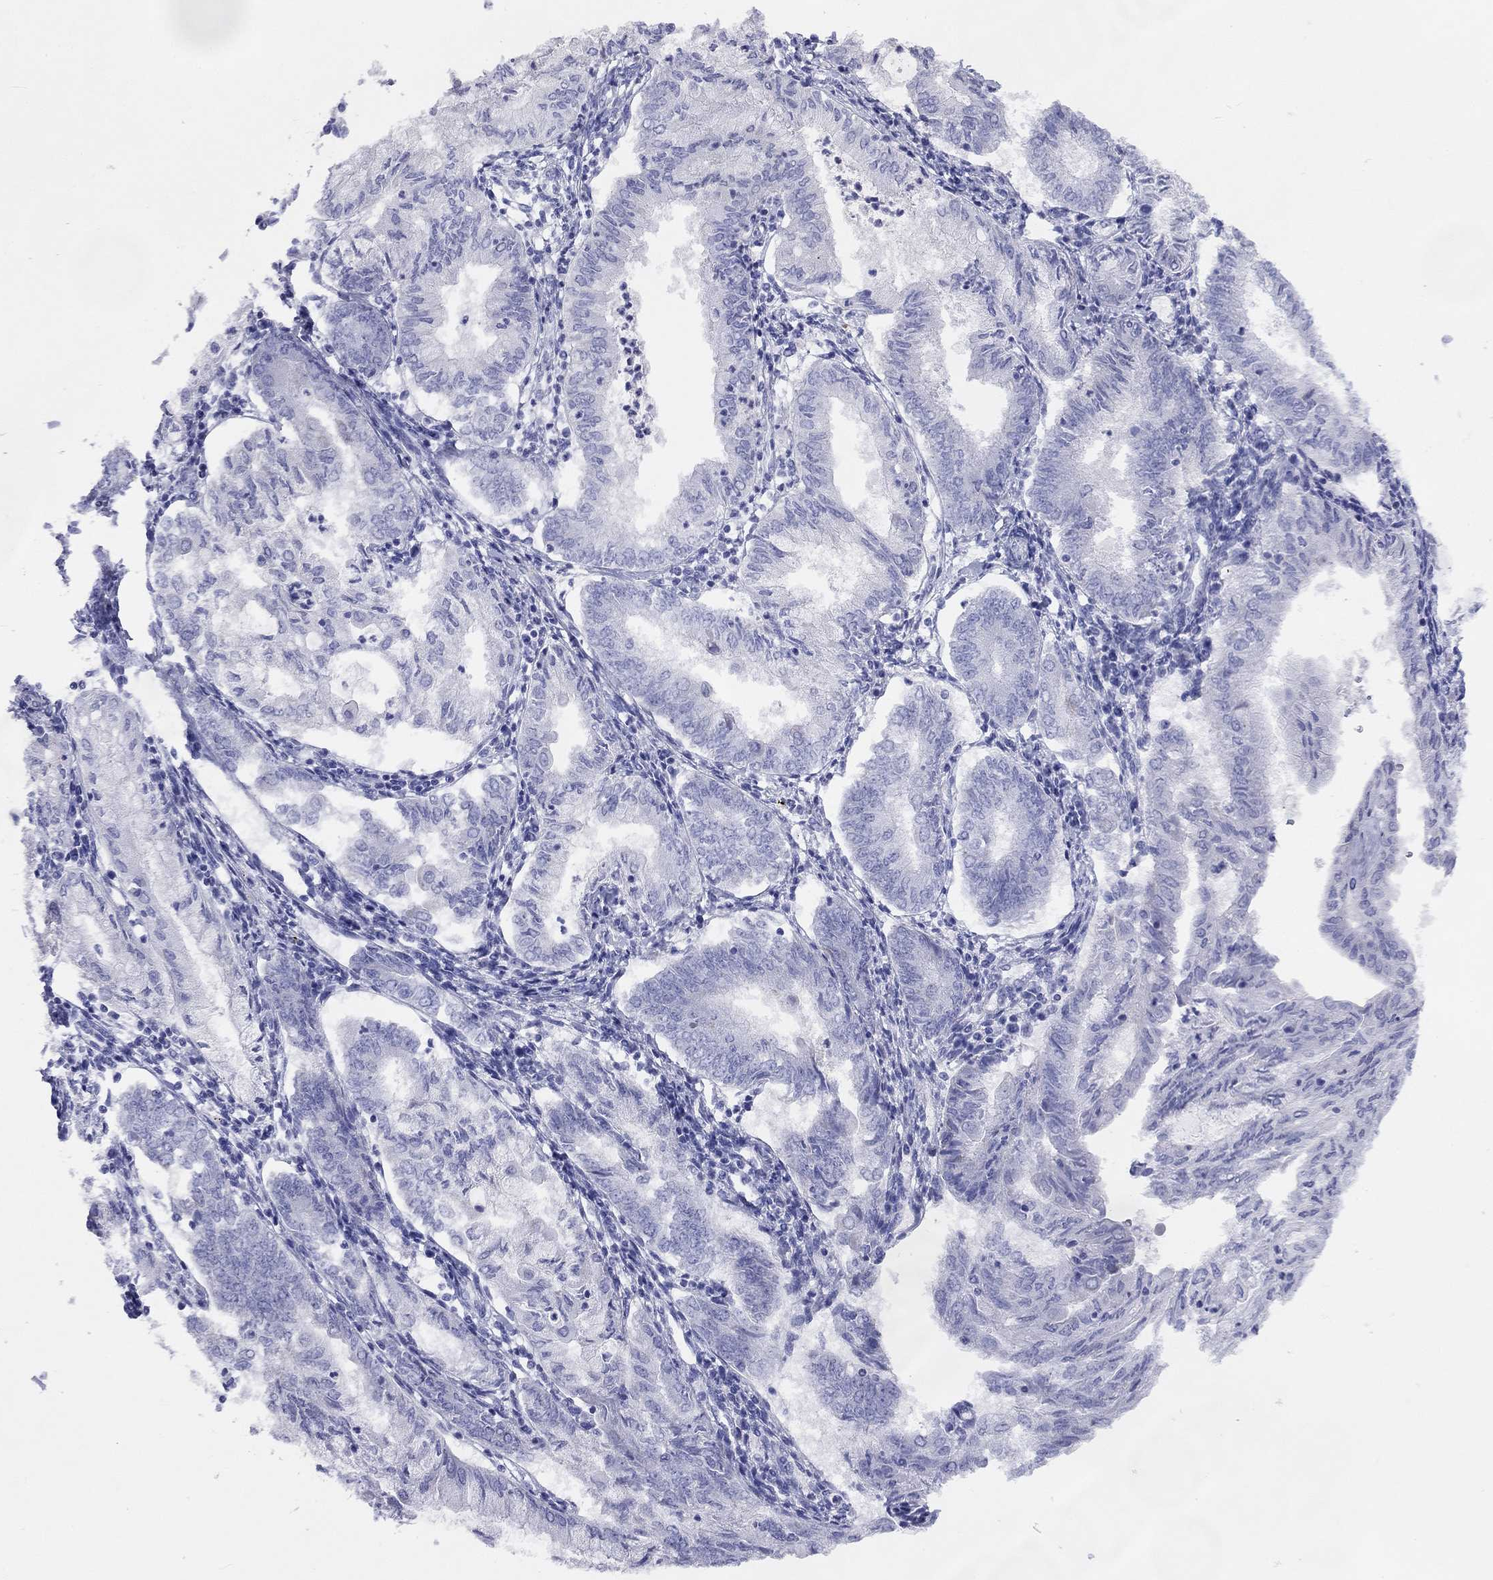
{"staining": {"intensity": "negative", "quantity": "none", "location": "none"}, "tissue": "endometrial cancer", "cell_type": "Tumor cells", "image_type": "cancer", "snomed": [{"axis": "morphology", "description": "Adenocarcinoma, NOS"}, {"axis": "topography", "description": "Endometrium"}], "caption": "This is an immunohistochemistry (IHC) histopathology image of endometrial cancer. There is no expression in tumor cells.", "gene": "DPY19L2", "patient": {"sex": "female", "age": 68}}